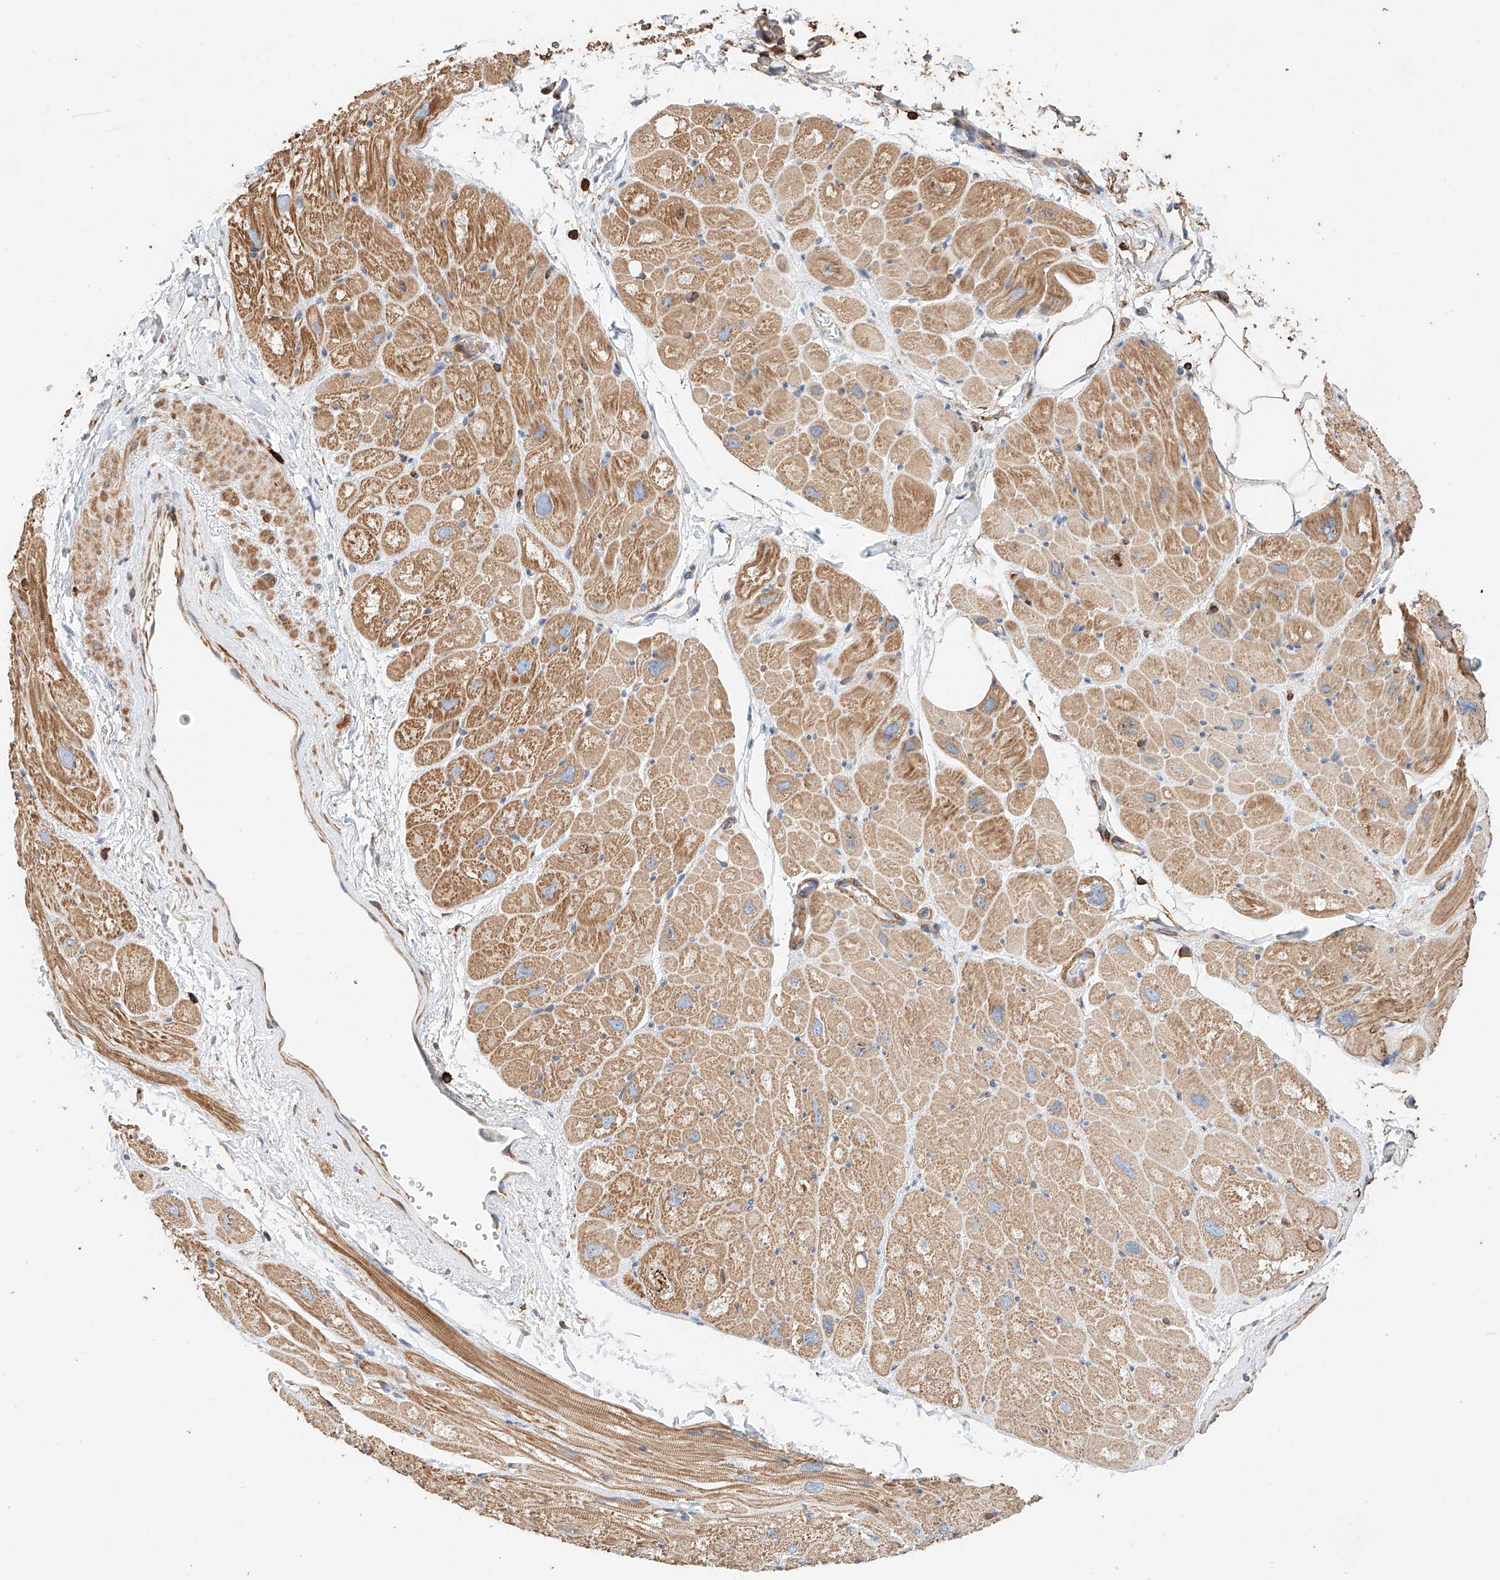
{"staining": {"intensity": "moderate", "quantity": ">75%", "location": "cytoplasmic/membranous"}, "tissue": "heart muscle", "cell_type": "Cardiomyocytes", "image_type": "normal", "snomed": [{"axis": "morphology", "description": "Normal tissue, NOS"}, {"axis": "topography", "description": "Heart"}], "caption": "Immunohistochemical staining of benign heart muscle reveals medium levels of moderate cytoplasmic/membranous staining in approximately >75% of cardiomyocytes.", "gene": "WFS1", "patient": {"sex": "male", "age": 50}}